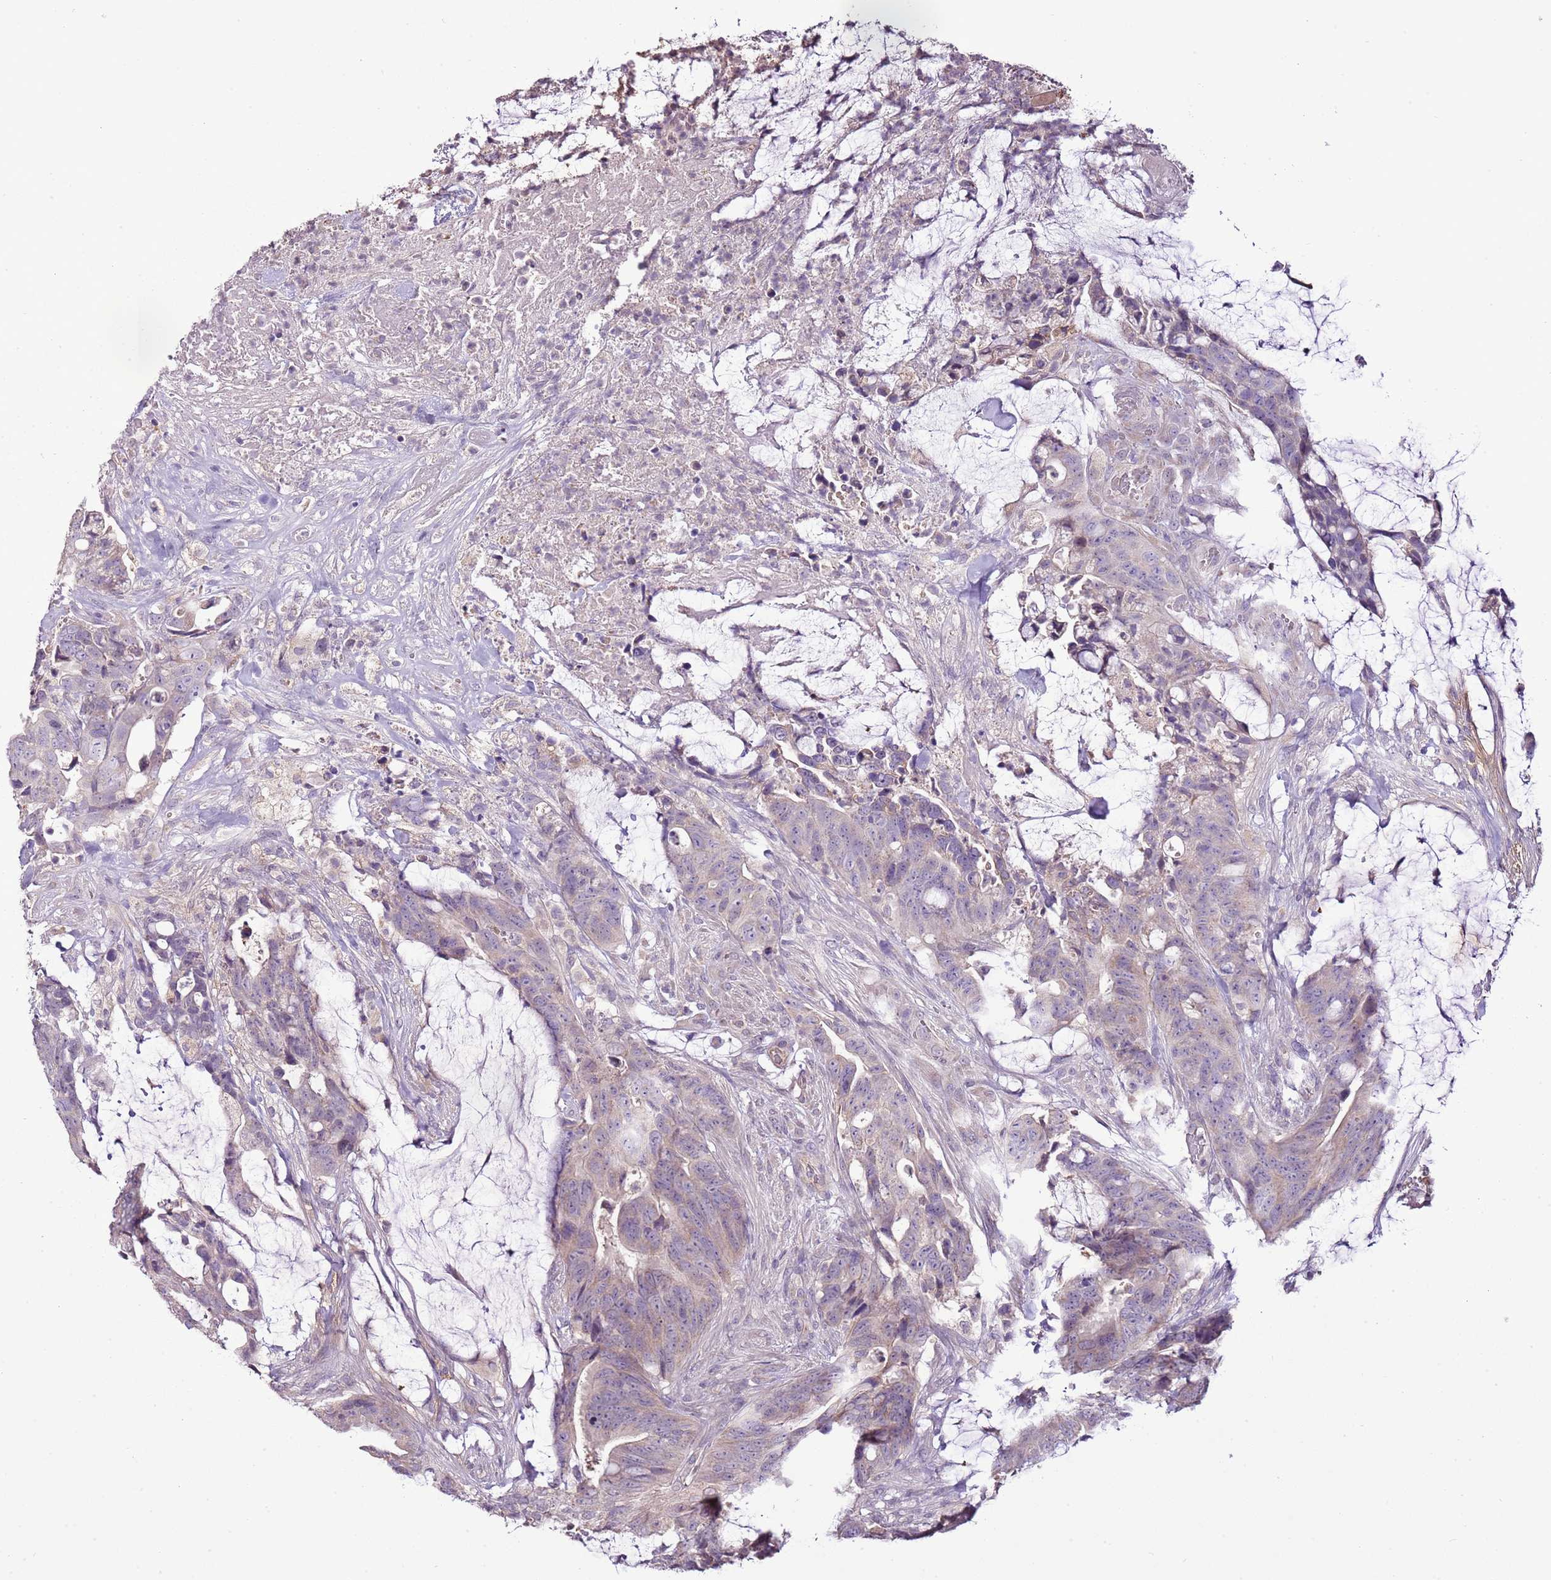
{"staining": {"intensity": "weak", "quantity": "<25%", "location": "cytoplasmic/membranous"}, "tissue": "colorectal cancer", "cell_type": "Tumor cells", "image_type": "cancer", "snomed": [{"axis": "morphology", "description": "Adenocarcinoma, NOS"}, {"axis": "topography", "description": "Colon"}], "caption": "Tumor cells show no significant protein expression in adenocarcinoma (colorectal). Brightfield microscopy of IHC stained with DAB (brown) and hematoxylin (blue), captured at high magnification.", "gene": "CMKLR1", "patient": {"sex": "female", "age": 82}}